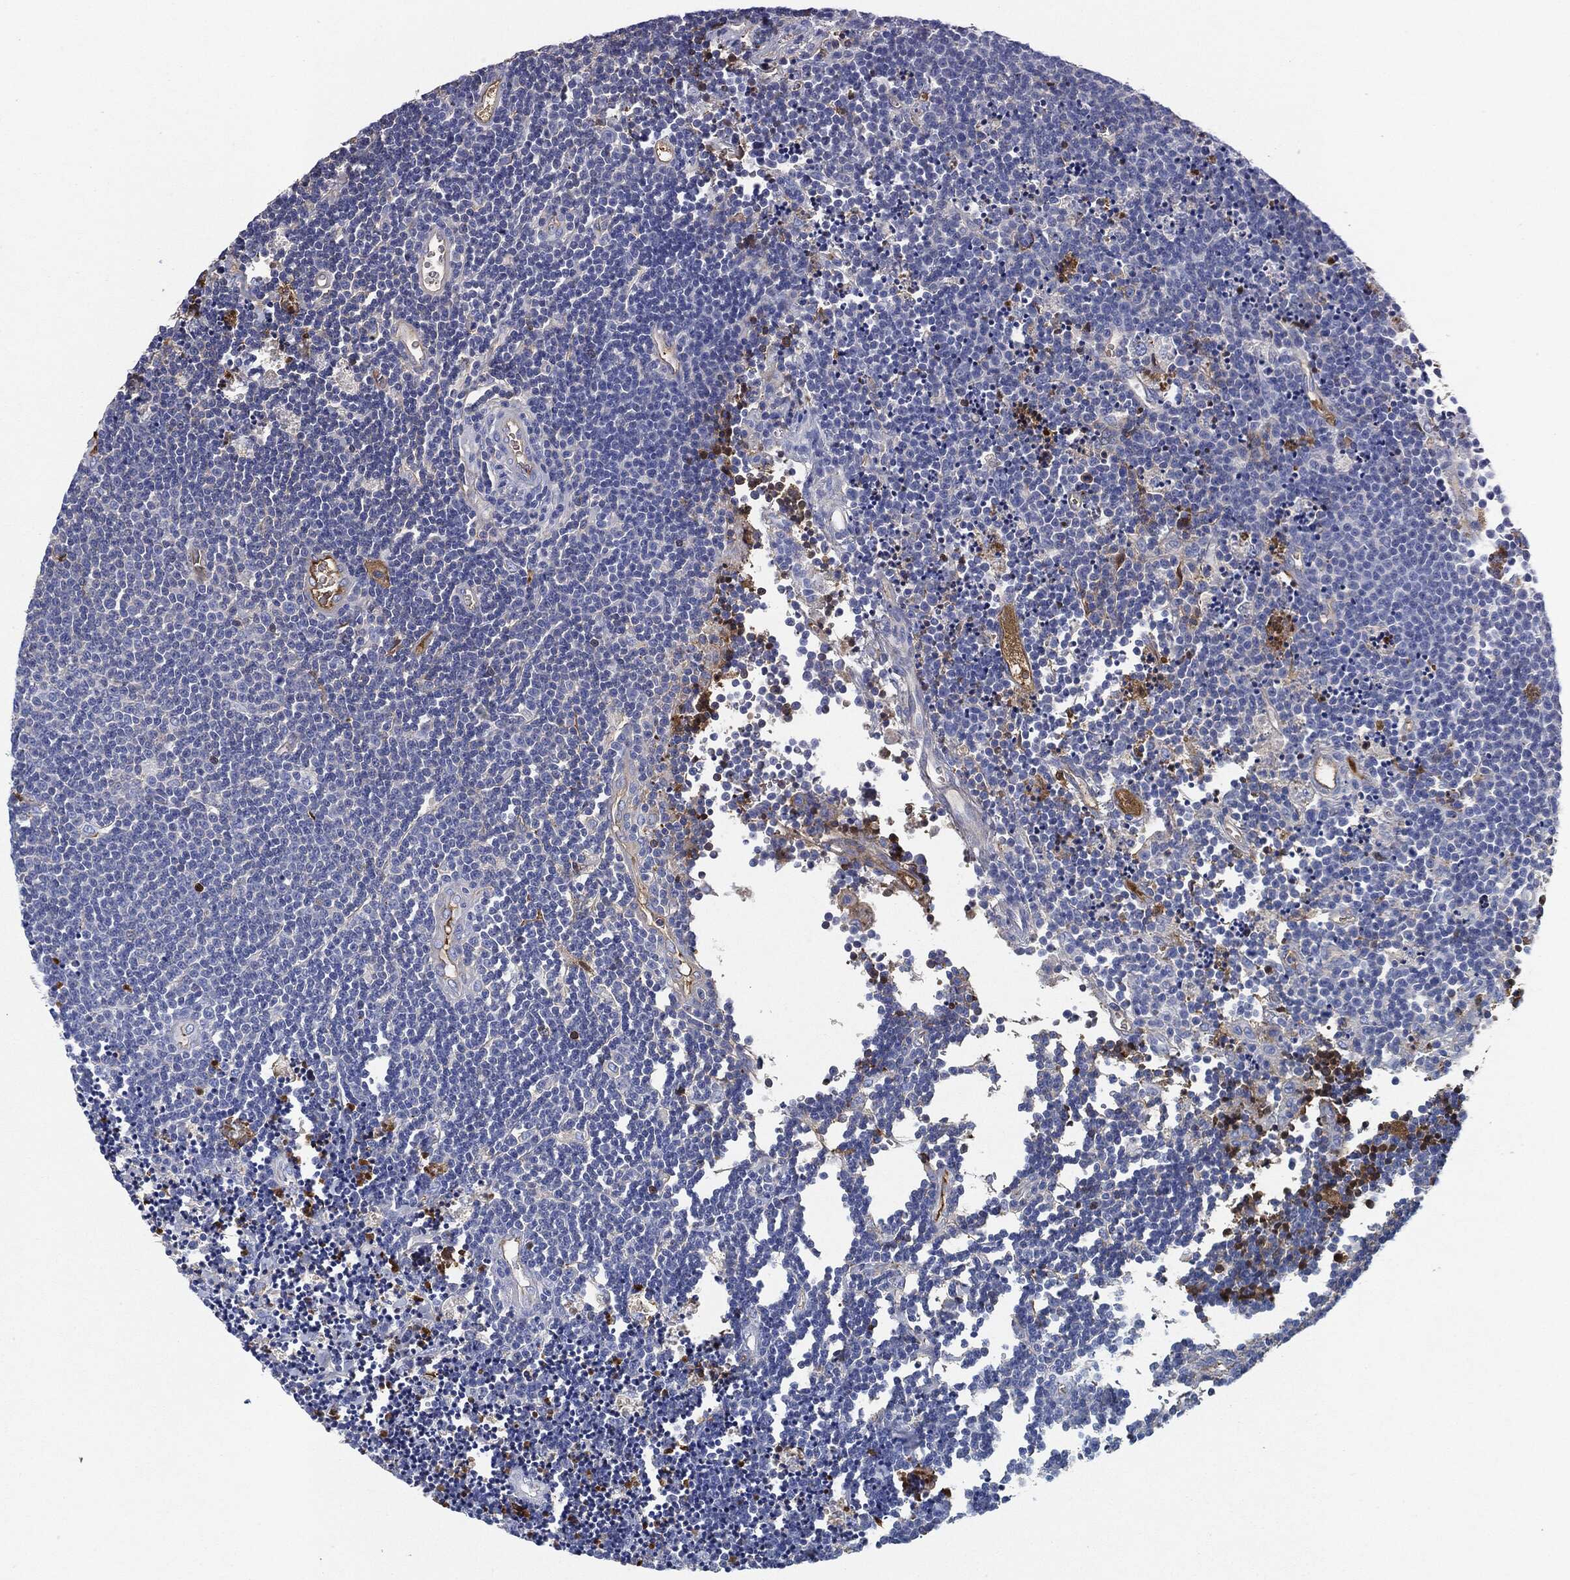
{"staining": {"intensity": "negative", "quantity": "none", "location": "none"}, "tissue": "lymphoma", "cell_type": "Tumor cells", "image_type": "cancer", "snomed": [{"axis": "morphology", "description": "Malignant lymphoma, non-Hodgkin's type, Low grade"}, {"axis": "topography", "description": "Brain"}], "caption": "Malignant lymphoma, non-Hodgkin's type (low-grade) was stained to show a protein in brown. There is no significant expression in tumor cells.", "gene": "IGLV6-57", "patient": {"sex": "female", "age": 66}}